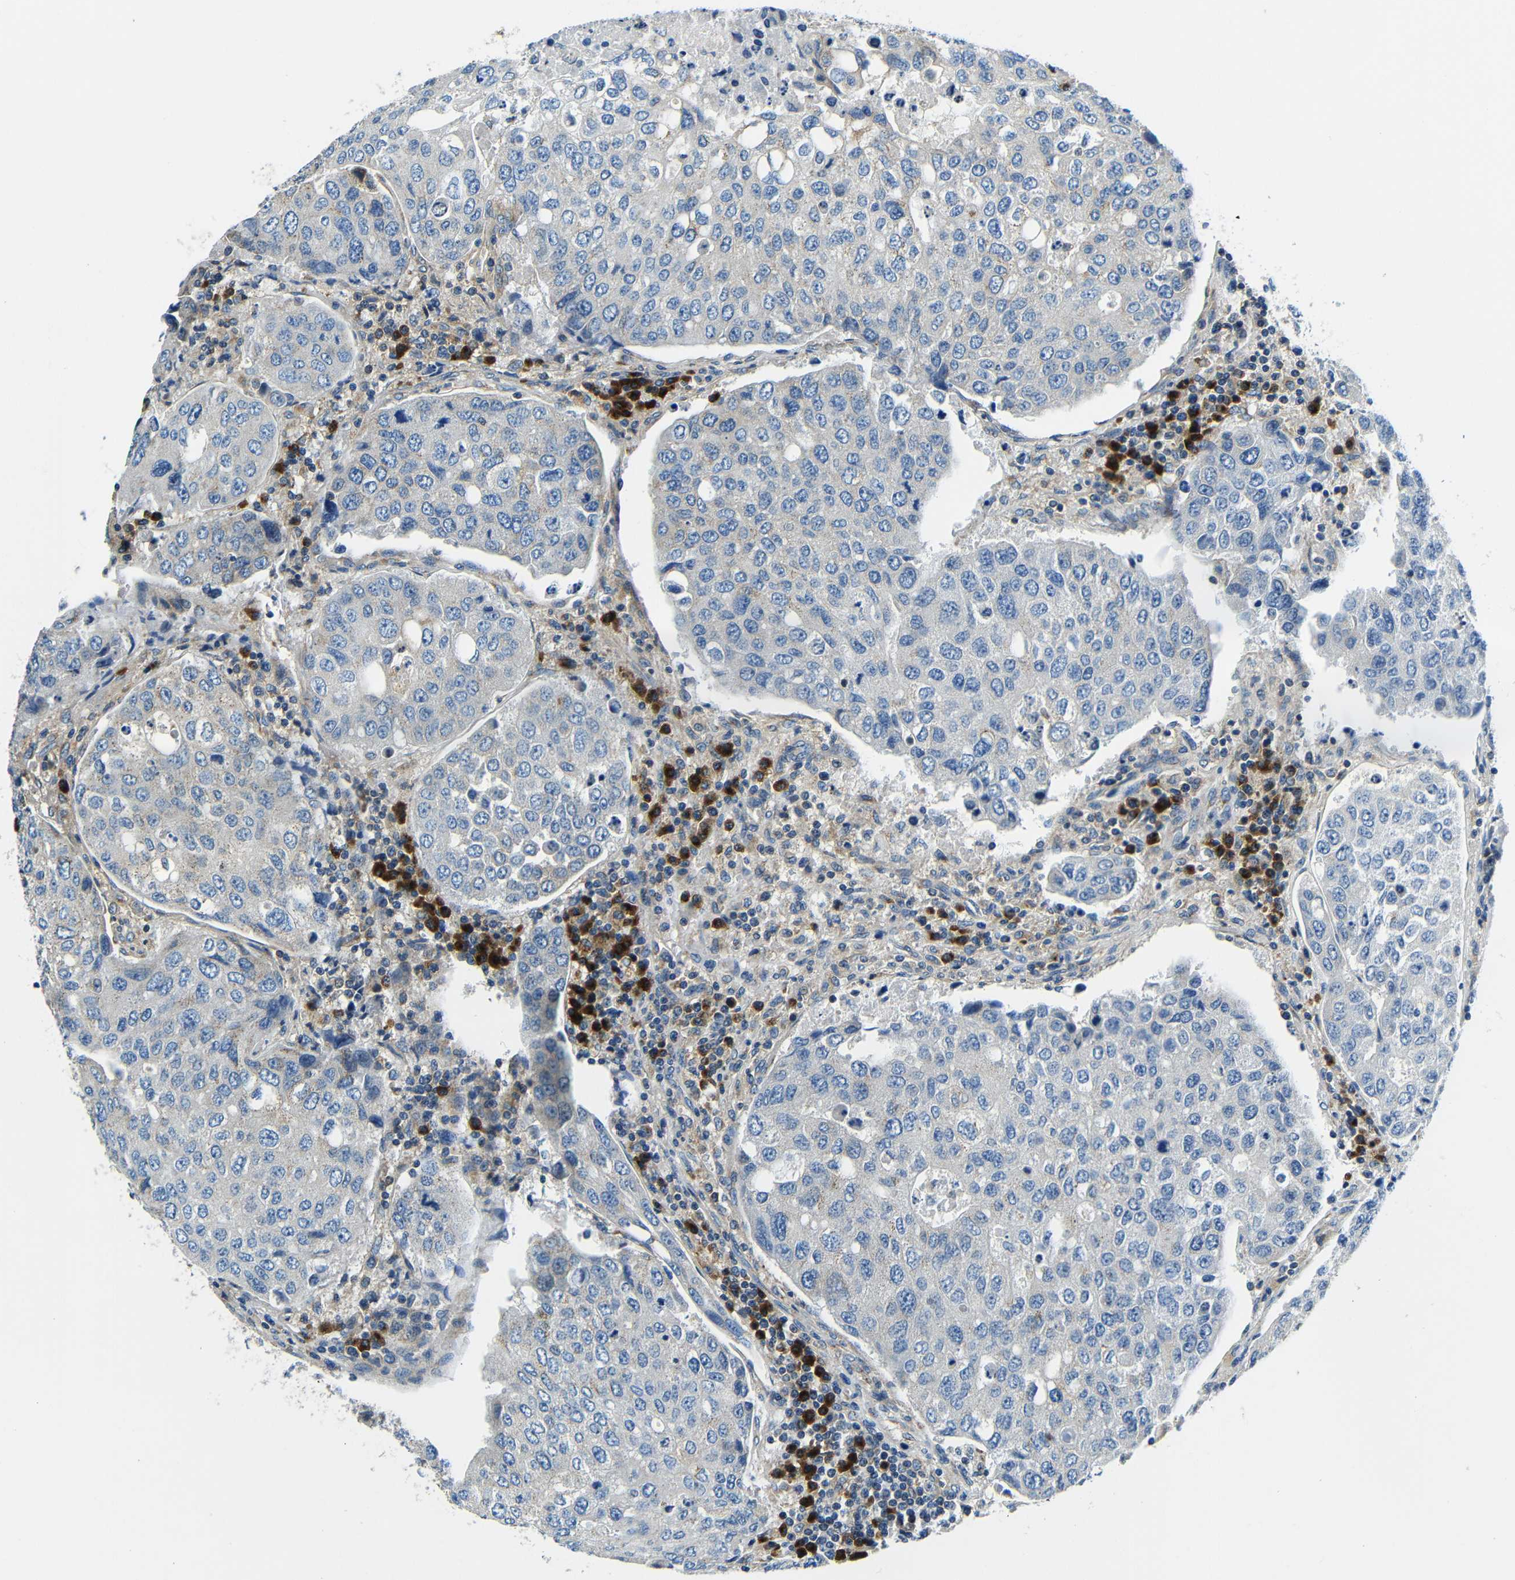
{"staining": {"intensity": "weak", "quantity": "<25%", "location": "cytoplasmic/membranous"}, "tissue": "urothelial cancer", "cell_type": "Tumor cells", "image_type": "cancer", "snomed": [{"axis": "morphology", "description": "Urothelial carcinoma, High grade"}, {"axis": "topography", "description": "Lymph node"}, {"axis": "topography", "description": "Urinary bladder"}], "caption": "A high-resolution micrograph shows immunohistochemistry staining of urothelial carcinoma (high-grade), which exhibits no significant expression in tumor cells.", "gene": "USO1", "patient": {"sex": "male", "age": 51}}